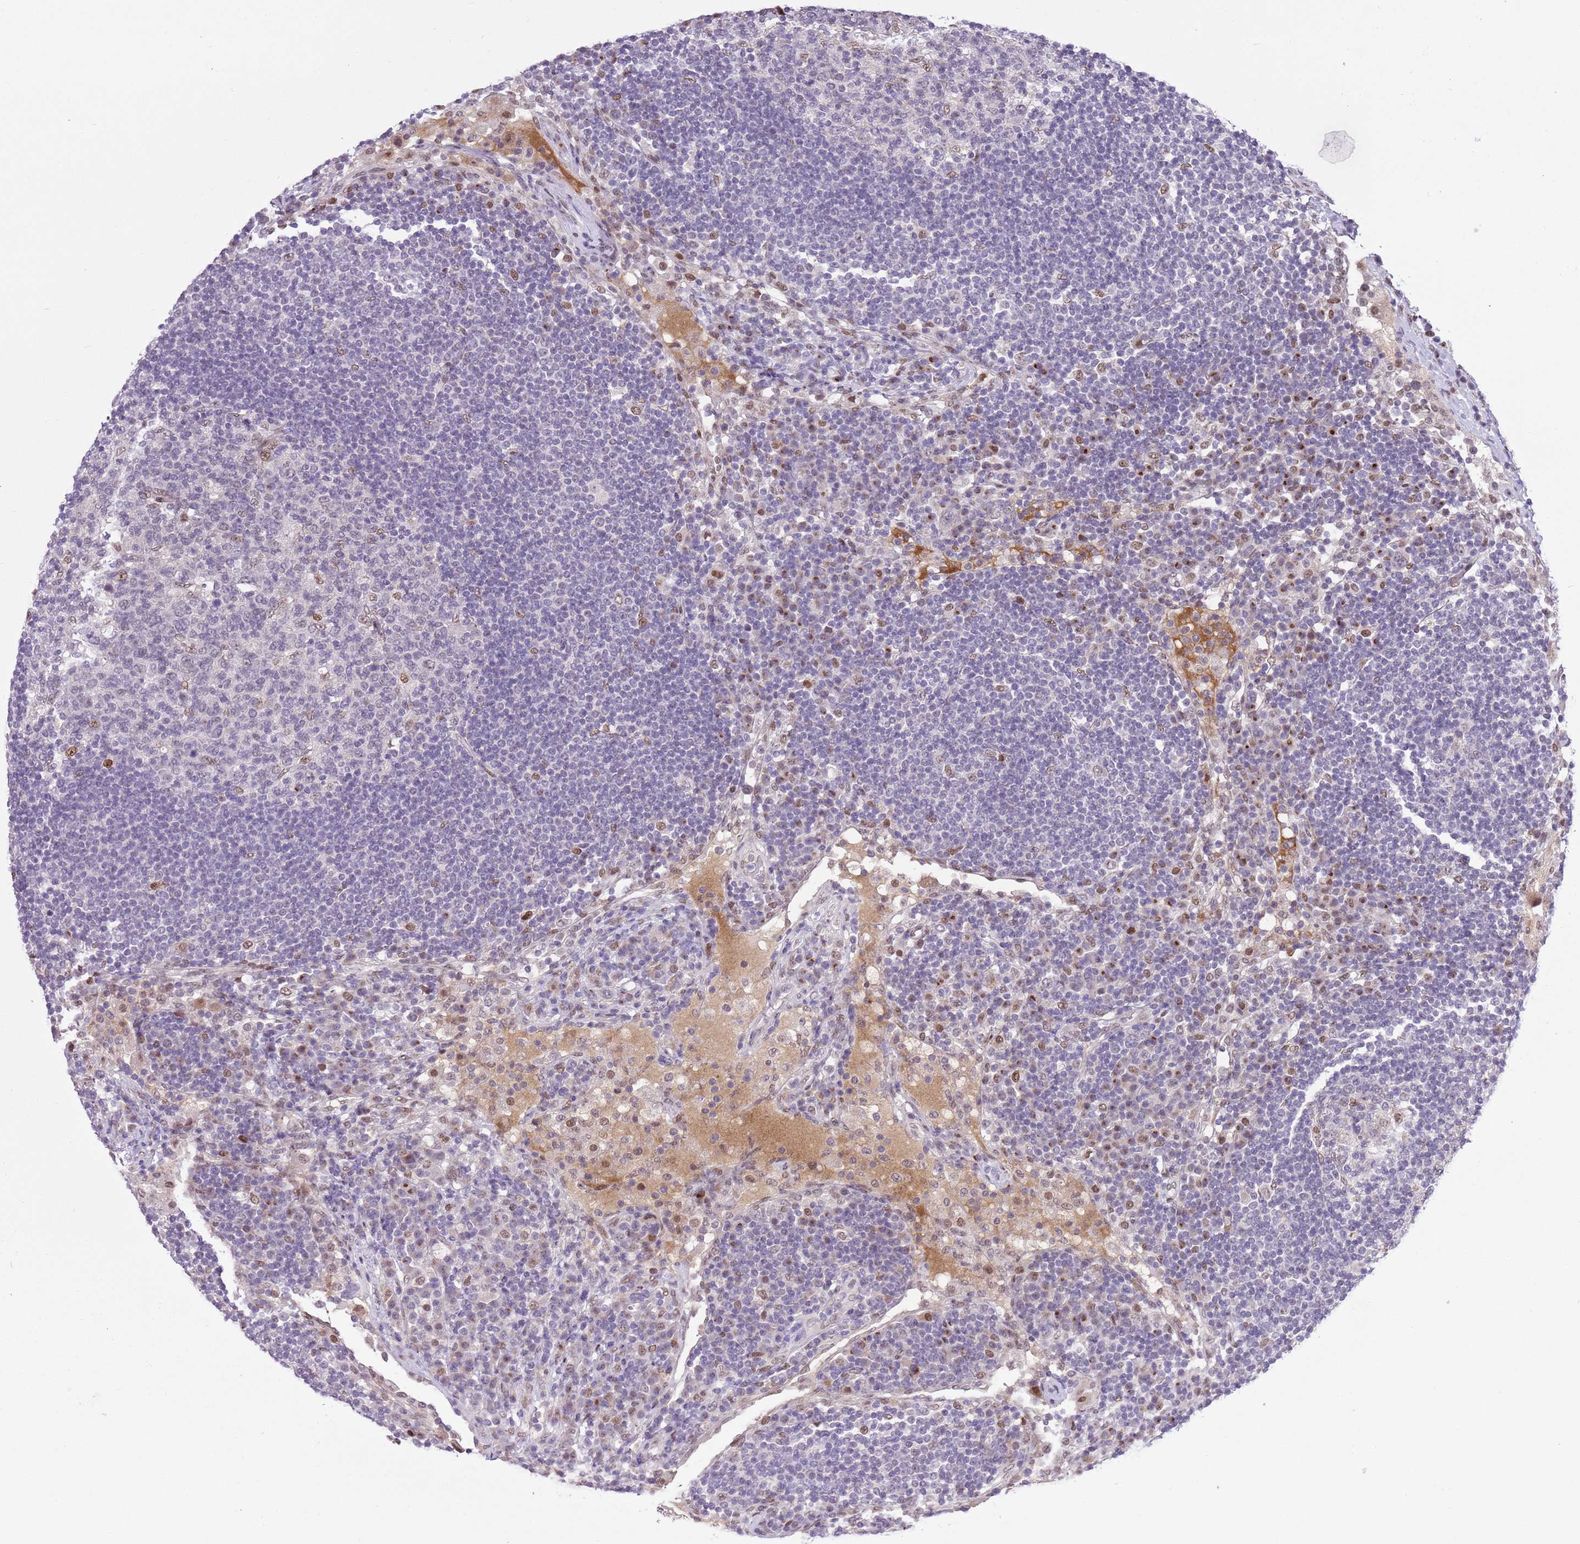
{"staining": {"intensity": "moderate", "quantity": "<25%", "location": "nuclear"}, "tissue": "lymph node", "cell_type": "Germinal center cells", "image_type": "normal", "snomed": [{"axis": "morphology", "description": "Normal tissue, NOS"}, {"axis": "topography", "description": "Lymph node"}], "caption": "Immunohistochemistry (IHC) image of normal lymph node: human lymph node stained using IHC demonstrates low levels of moderate protein expression localized specifically in the nuclear of germinal center cells, appearing as a nuclear brown color.", "gene": "NACC2", "patient": {"sex": "female", "age": 53}}